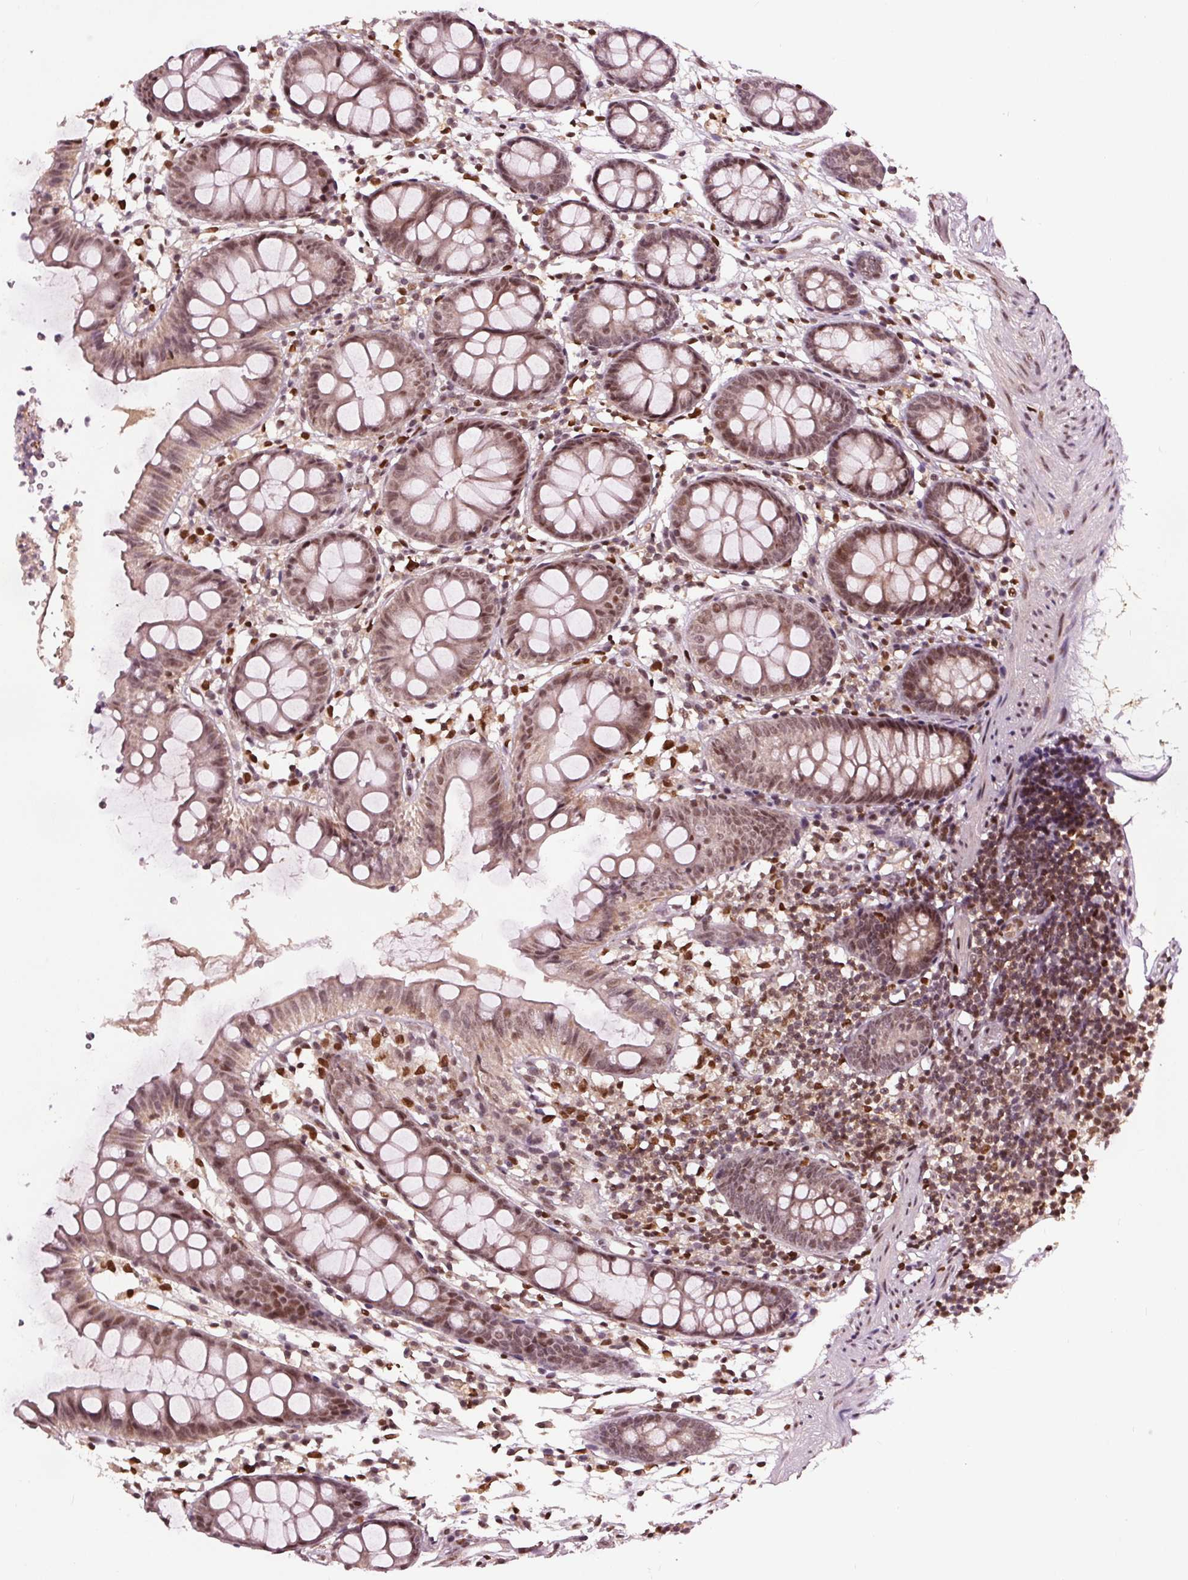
{"staining": {"intensity": "weak", "quantity": "25%-75%", "location": "cytoplasmic/membranous,nuclear"}, "tissue": "colon", "cell_type": "Glandular cells", "image_type": "normal", "snomed": [{"axis": "morphology", "description": "Normal tissue, NOS"}, {"axis": "topography", "description": "Colon"}], "caption": "Immunohistochemical staining of normal human colon shows weak cytoplasmic/membranous,nuclear protein expression in about 25%-75% of glandular cells. The staining is performed using DAB brown chromogen to label protein expression. The nuclei are counter-stained blue using hematoxylin.", "gene": "DDX11", "patient": {"sex": "female", "age": 84}}